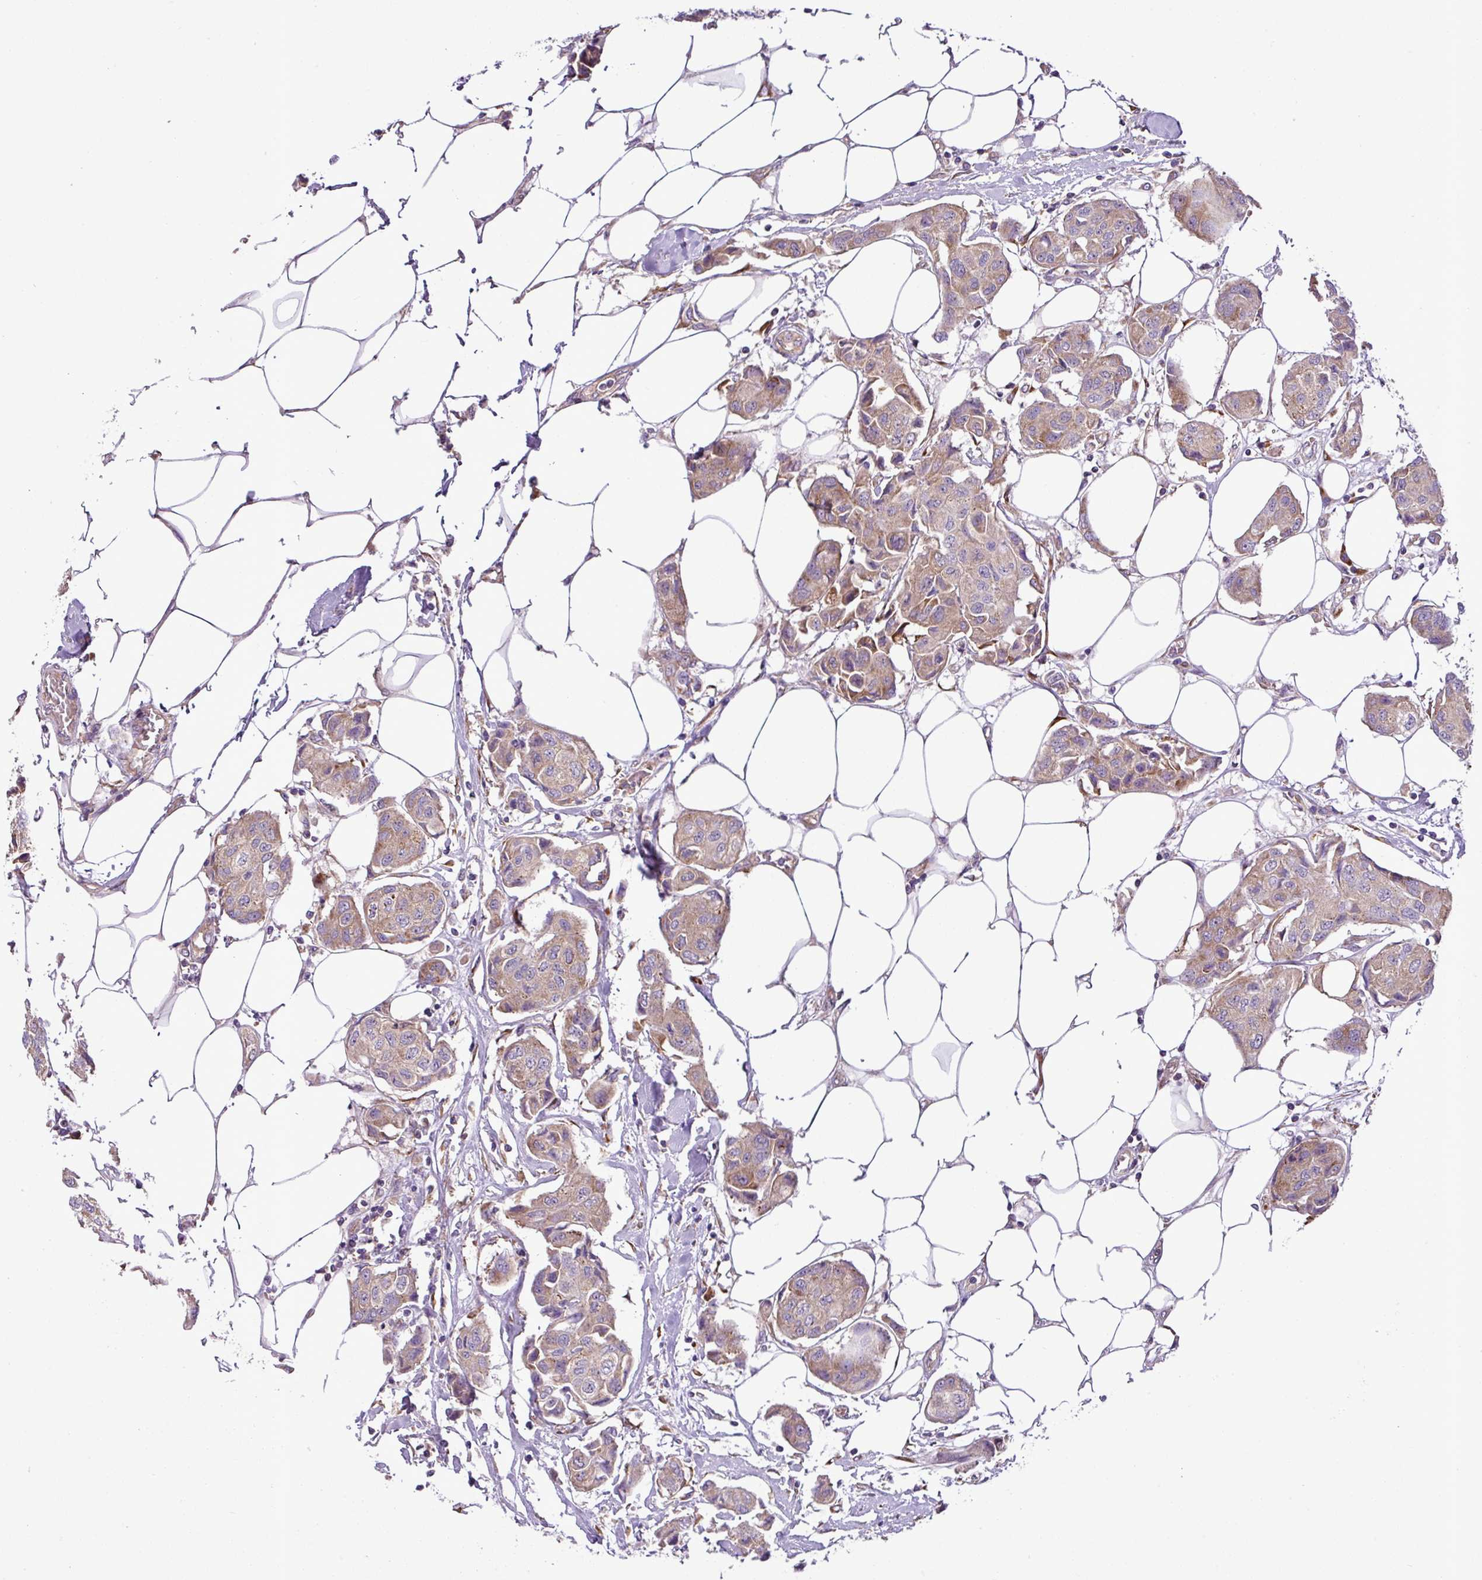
{"staining": {"intensity": "weak", "quantity": "25%-75%", "location": "cytoplasmic/membranous"}, "tissue": "breast cancer", "cell_type": "Tumor cells", "image_type": "cancer", "snomed": [{"axis": "morphology", "description": "Duct carcinoma"}, {"axis": "topography", "description": "Breast"}, {"axis": "topography", "description": "Lymph node"}], "caption": "Protein analysis of invasive ductal carcinoma (breast) tissue displays weak cytoplasmic/membranous positivity in about 25%-75% of tumor cells.", "gene": "RPL13", "patient": {"sex": "female", "age": 80}}